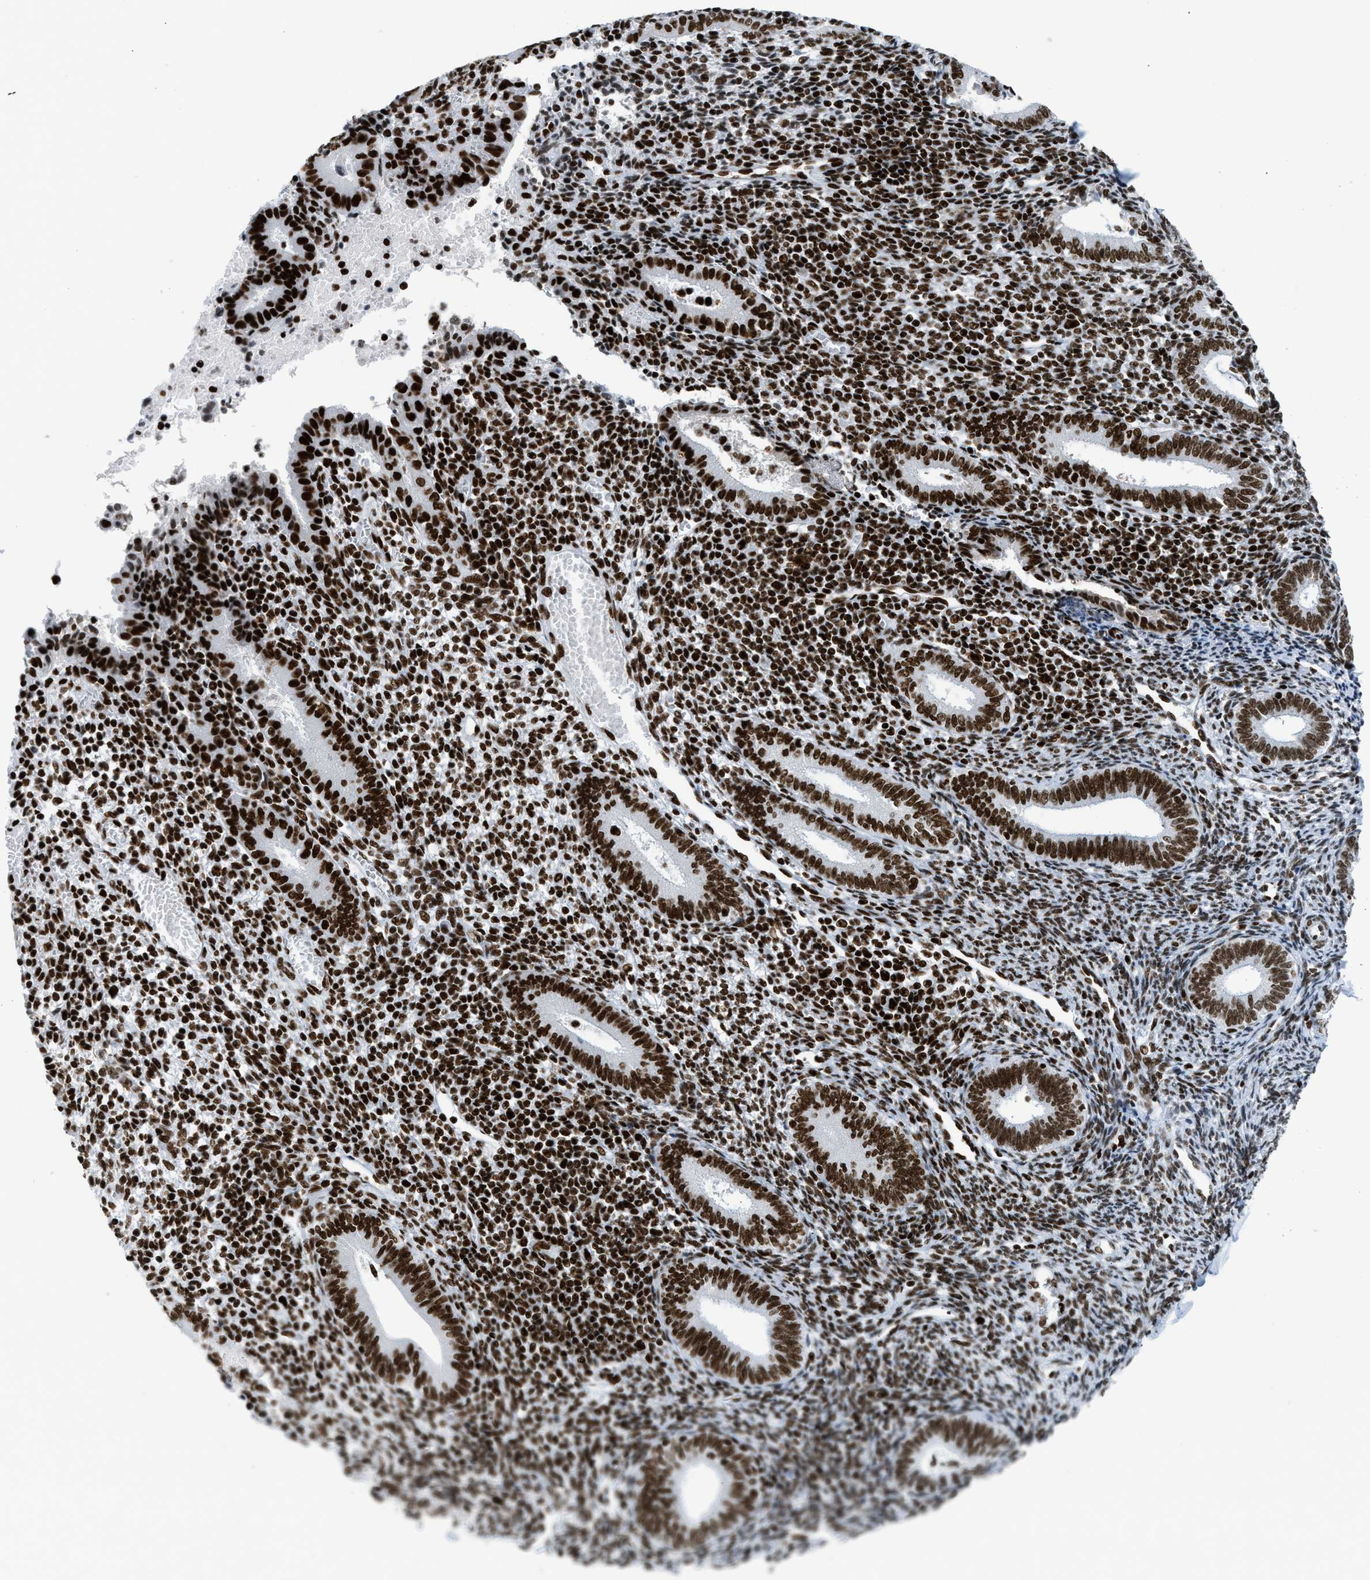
{"staining": {"intensity": "strong", "quantity": ">75%", "location": "nuclear"}, "tissue": "endometrium", "cell_type": "Cells in endometrial stroma", "image_type": "normal", "snomed": [{"axis": "morphology", "description": "Normal tissue, NOS"}, {"axis": "topography", "description": "Endometrium"}], "caption": "Immunohistochemical staining of unremarkable human endometrium shows high levels of strong nuclear expression in approximately >75% of cells in endometrial stroma. The staining was performed using DAB, with brown indicating positive protein expression. Nuclei are stained blue with hematoxylin.", "gene": "PIF1", "patient": {"sex": "female", "age": 41}}